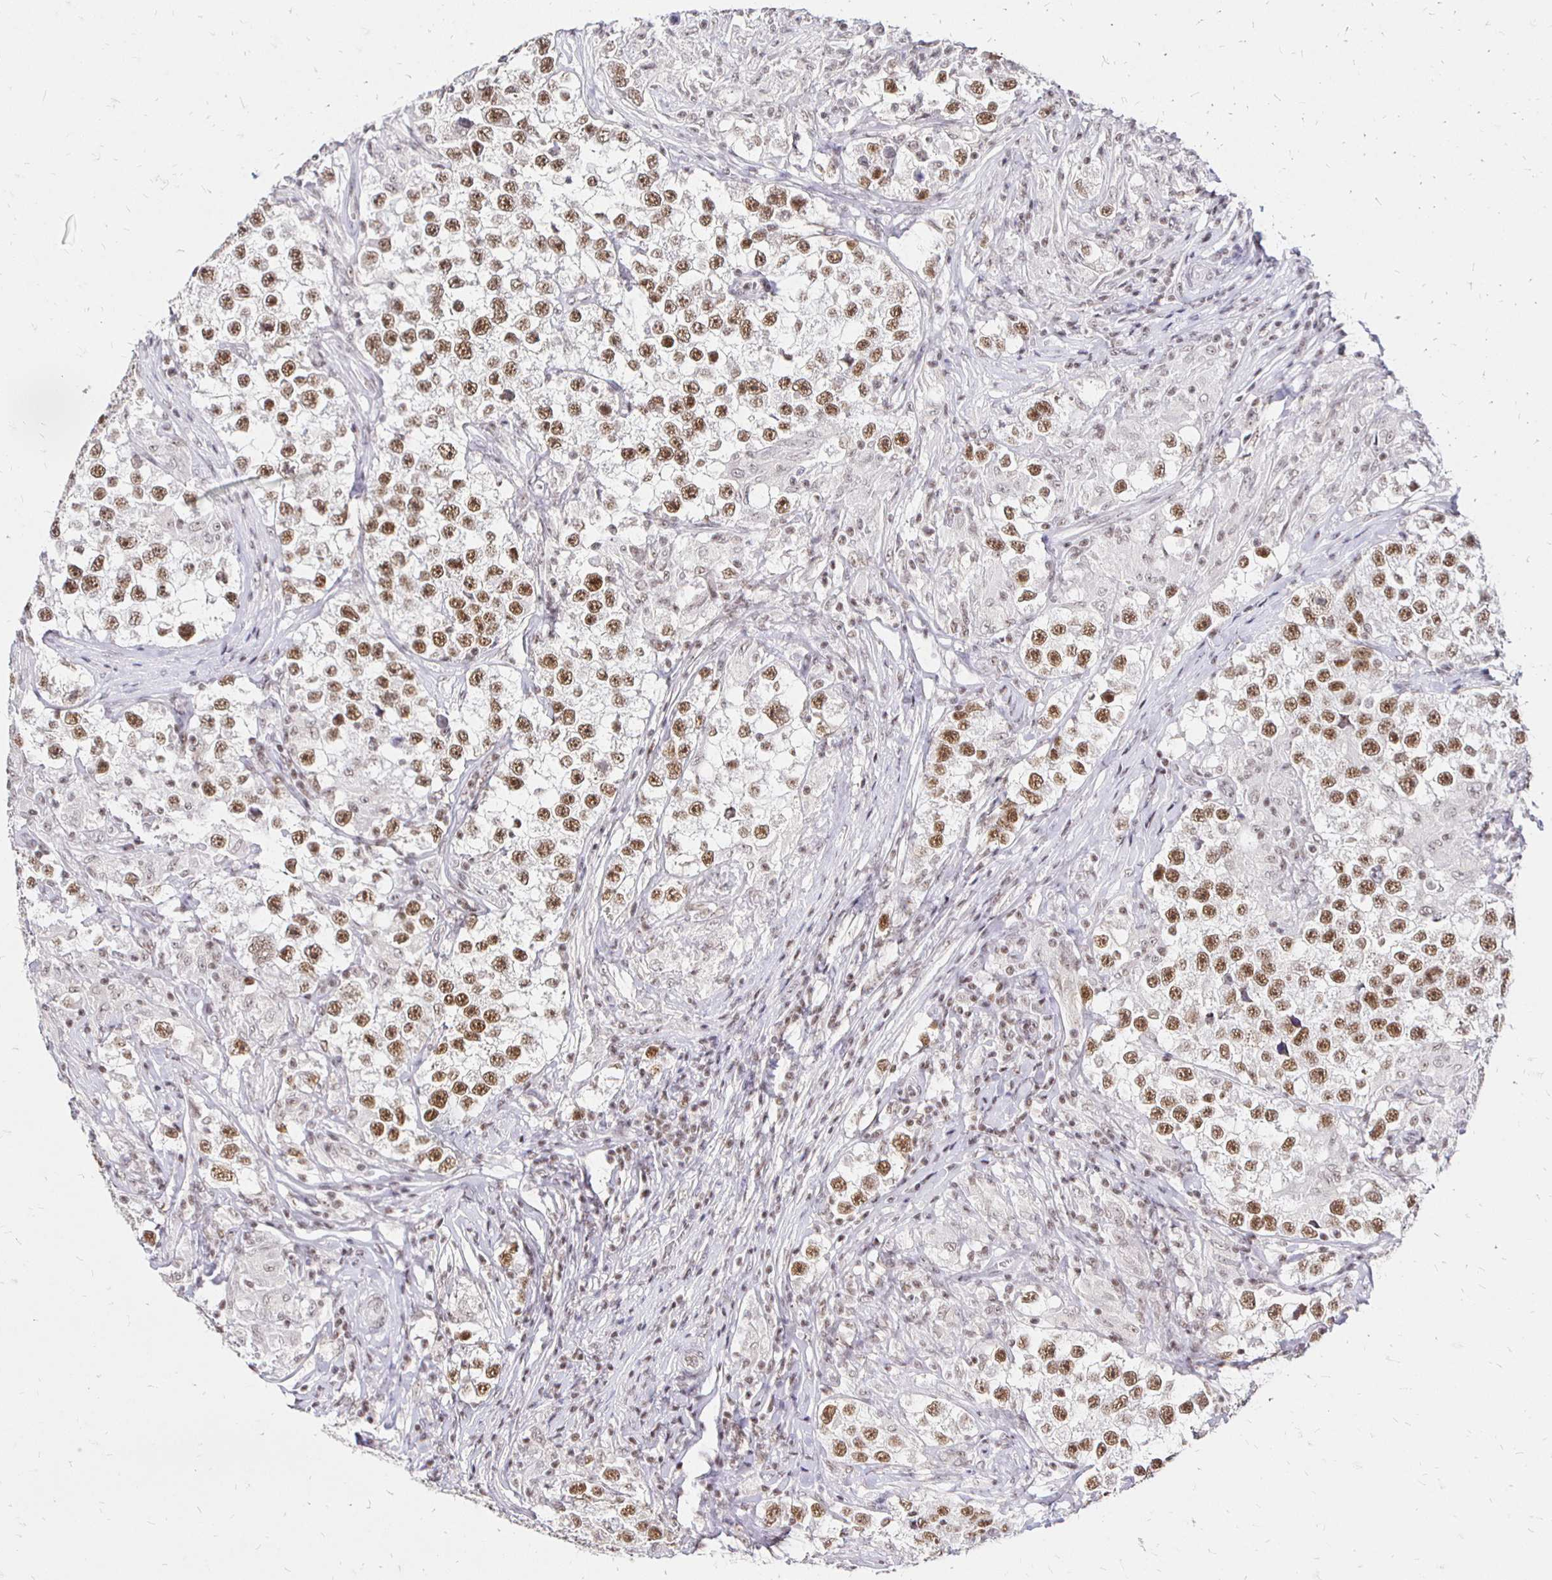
{"staining": {"intensity": "moderate", "quantity": ">75%", "location": "nuclear"}, "tissue": "testis cancer", "cell_type": "Tumor cells", "image_type": "cancer", "snomed": [{"axis": "morphology", "description": "Seminoma, NOS"}, {"axis": "topography", "description": "Testis"}], "caption": "Moderate nuclear staining is present in approximately >75% of tumor cells in testis cancer (seminoma).", "gene": "SIN3A", "patient": {"sex": "male", "age": 46}}